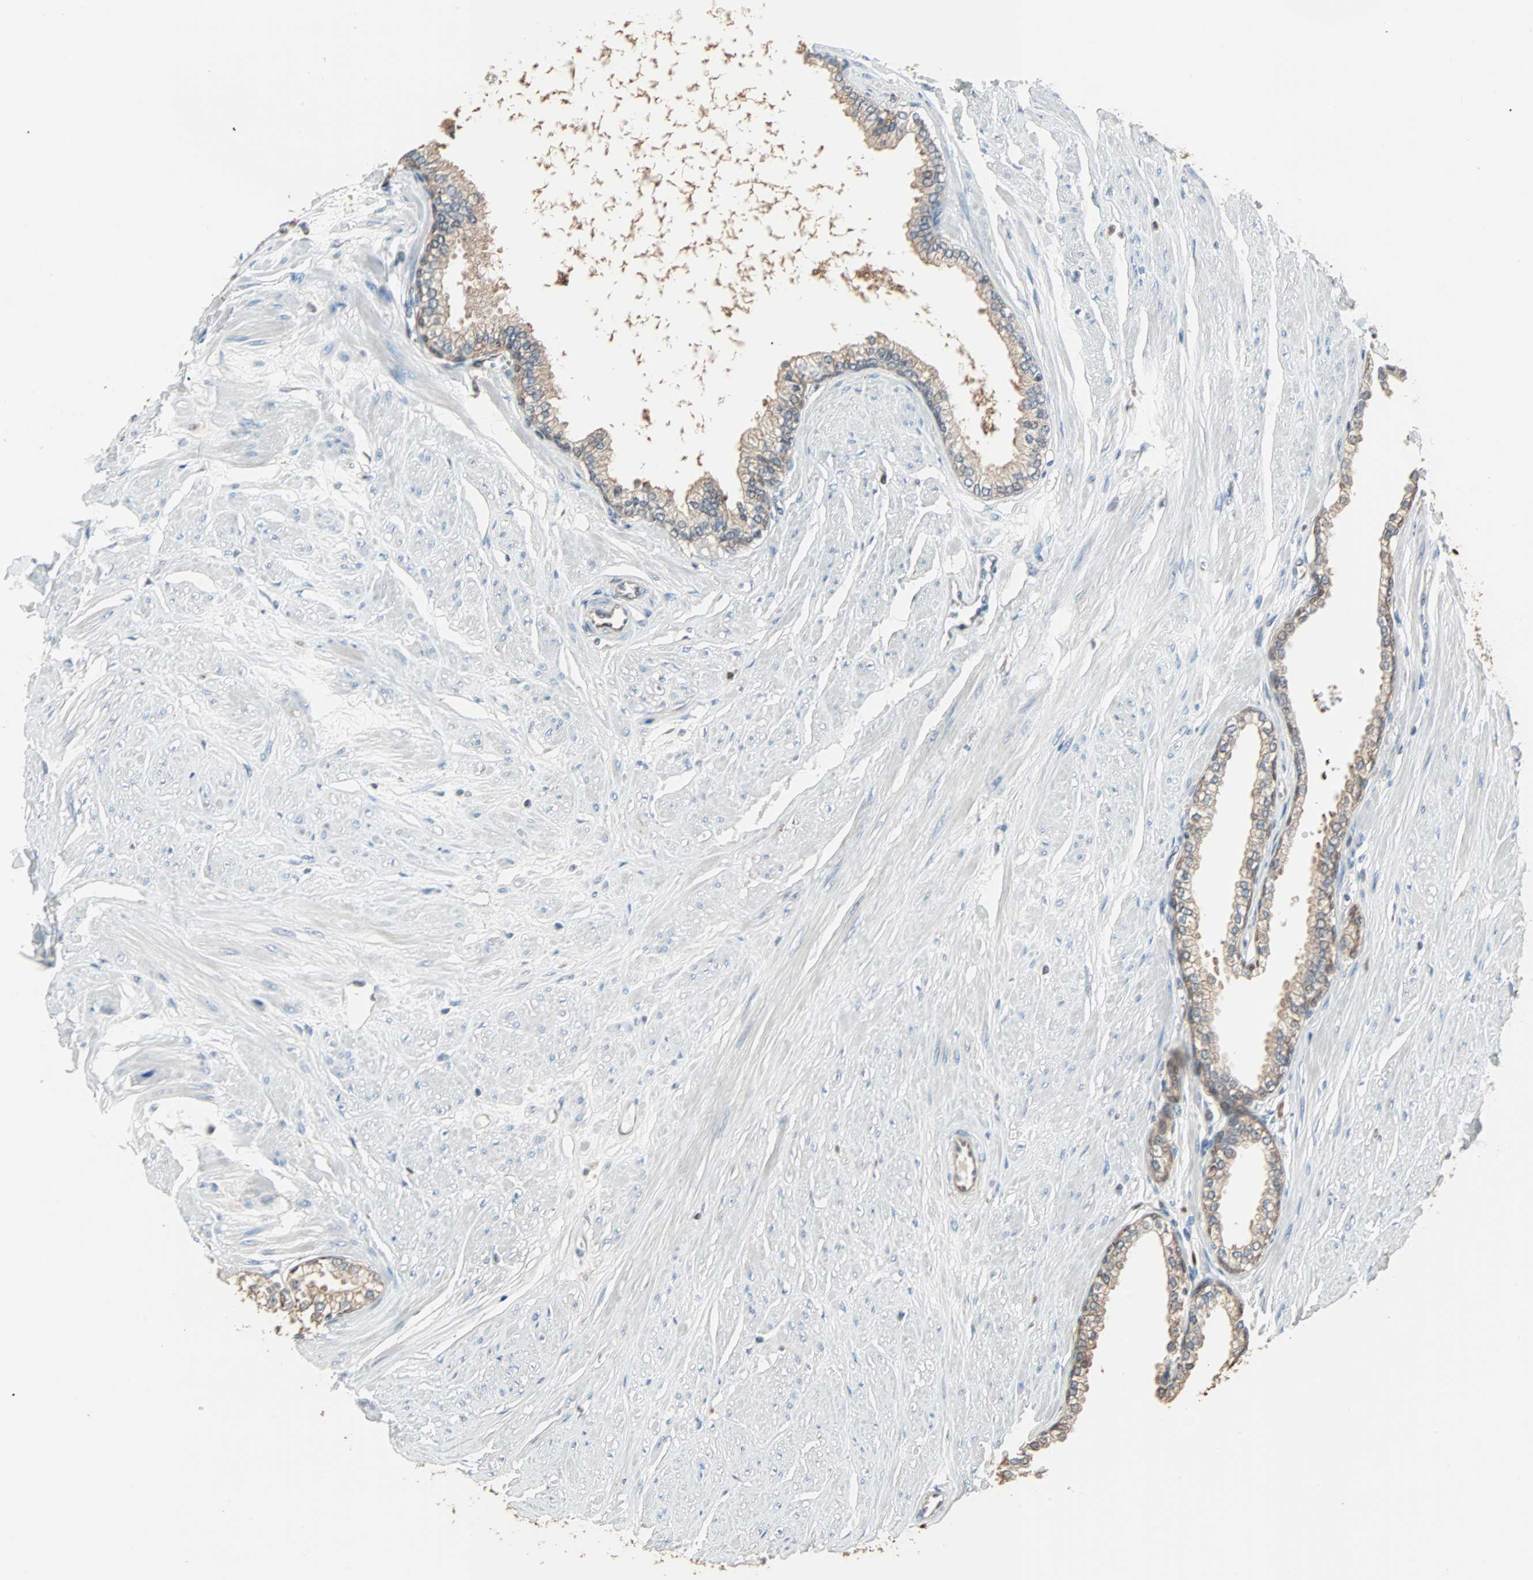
{"staining": {"intensity": "weak", "quantity": ">75%", "location": "cytoplasmic/membranous"}, "tissue": "prostate", "cell_type": "Glandular cells", "image_type": "normal", "snomed": [{"axis": "morphology", "description": "Normal tissue, NOS"}, {"axis": "topography", "description": "Prostate"}], "caption": "Protein staining of benign prostate shows weak cytoplasmic/membranous expression in about >75% of glandular cells. (DAB IHC with brightfield microscopy, high magnification).", "gene": "PRDX1", "patient": {"sex": "male", "age": 64}}